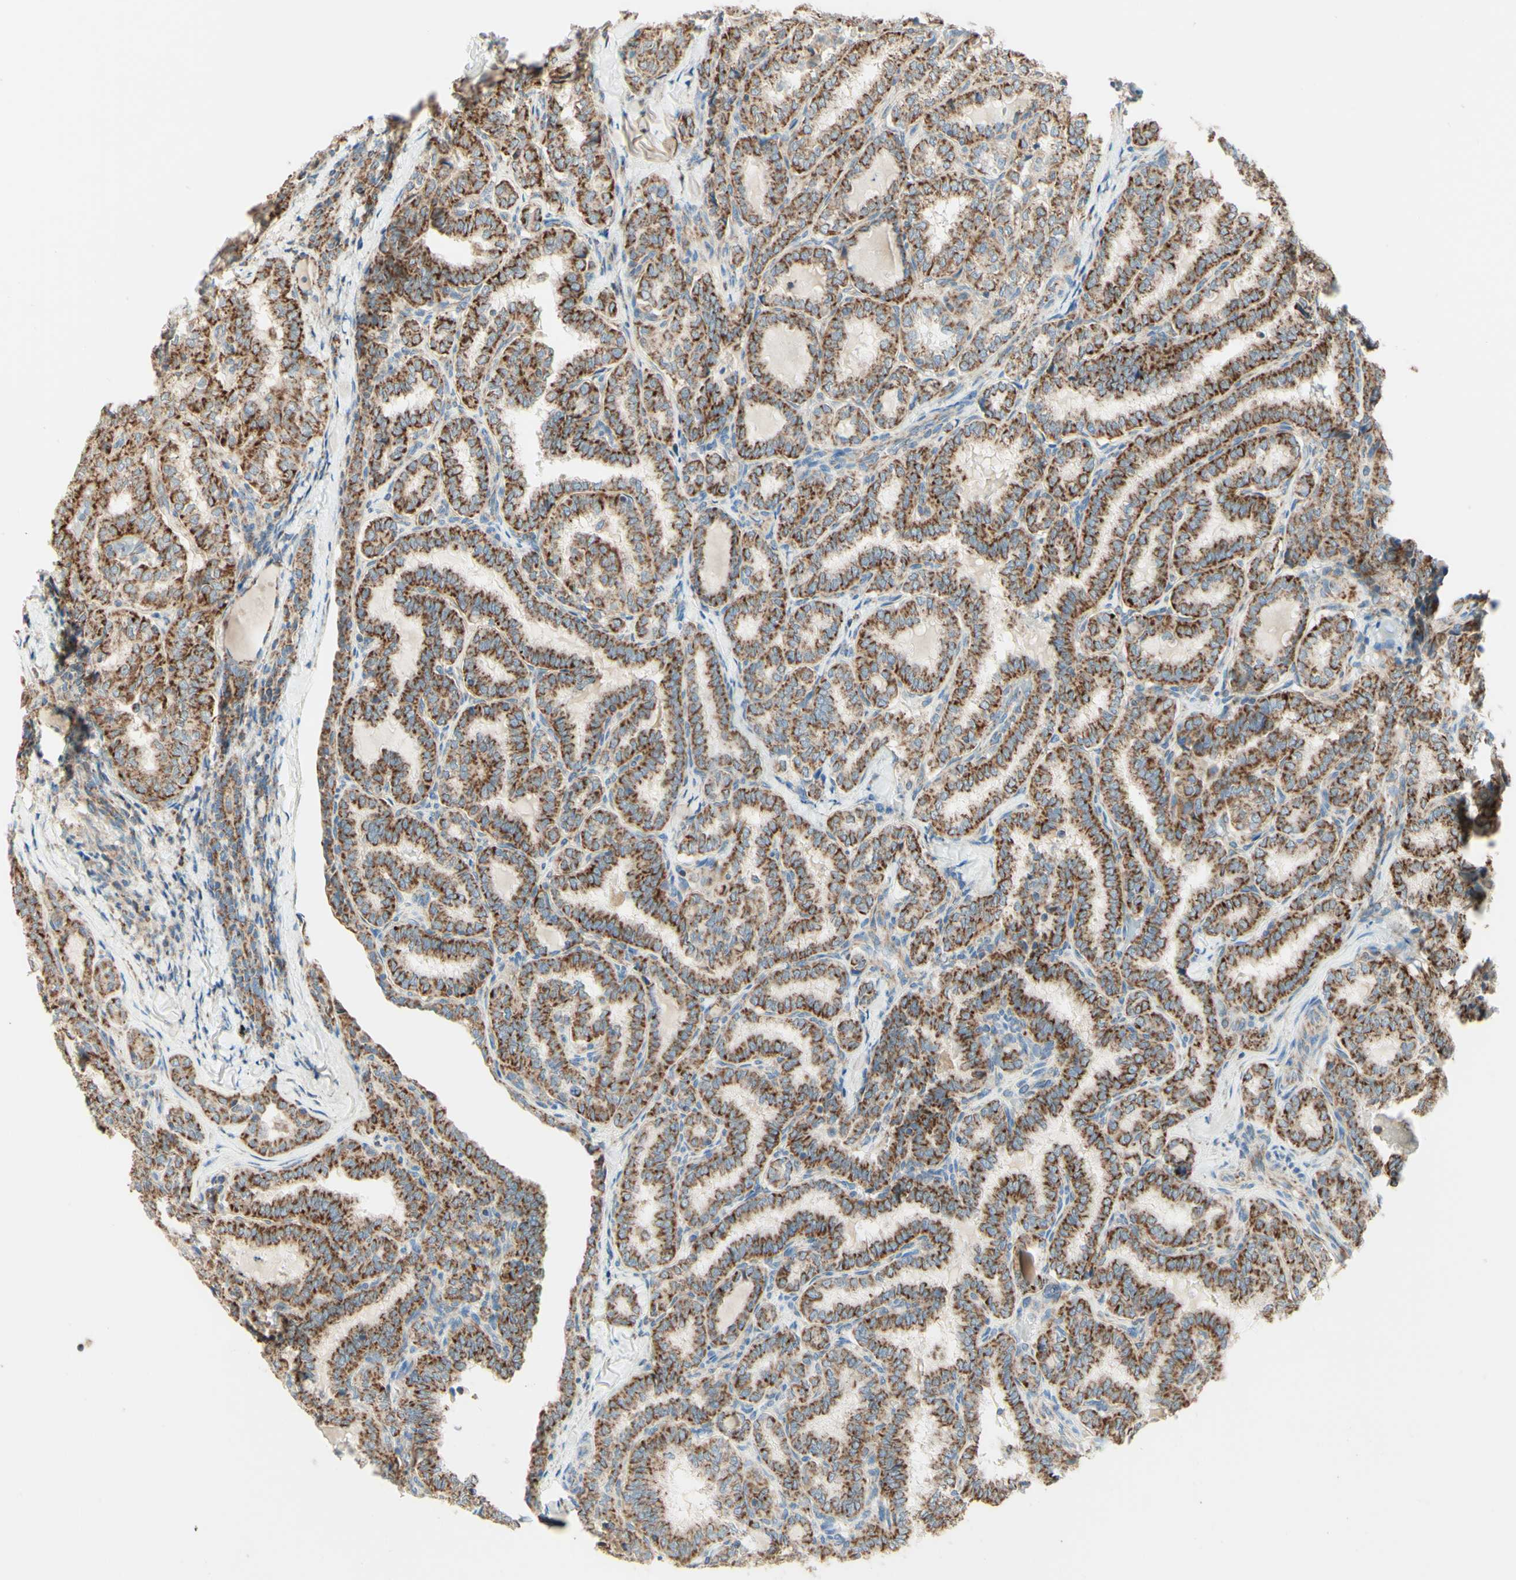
{"staining": {"intensity": "moderate", "quantity": ">75%", "location": "cytoplasmic/membranous"}, "tissue": "thyroid cancer", "cell_type": "Tumor cells", "image_type": "cancer", "snomed": [{"axis": "morphology", "description": "Normal tissue, NOS"}, {"axis": "morphology", "description": "Papillary adenocarcinoma, NOS"}, {"axis": "topography", "description": "Thyroid gland"}], "caption": "Papillary adenocarcinoma (thyroid) tissue reveals moderate cytoplasmic/membranous staining in approximately >75% of tumor cells, visualized by immunohistochemistry. The staining was performed using DAB to visualize the protein expression in brown, while the nuclei were stained in blue with hematoxylin (Magnification: 20x).", "gene": "ARMC10", "patient": {"sex": "female", "age": 30}}